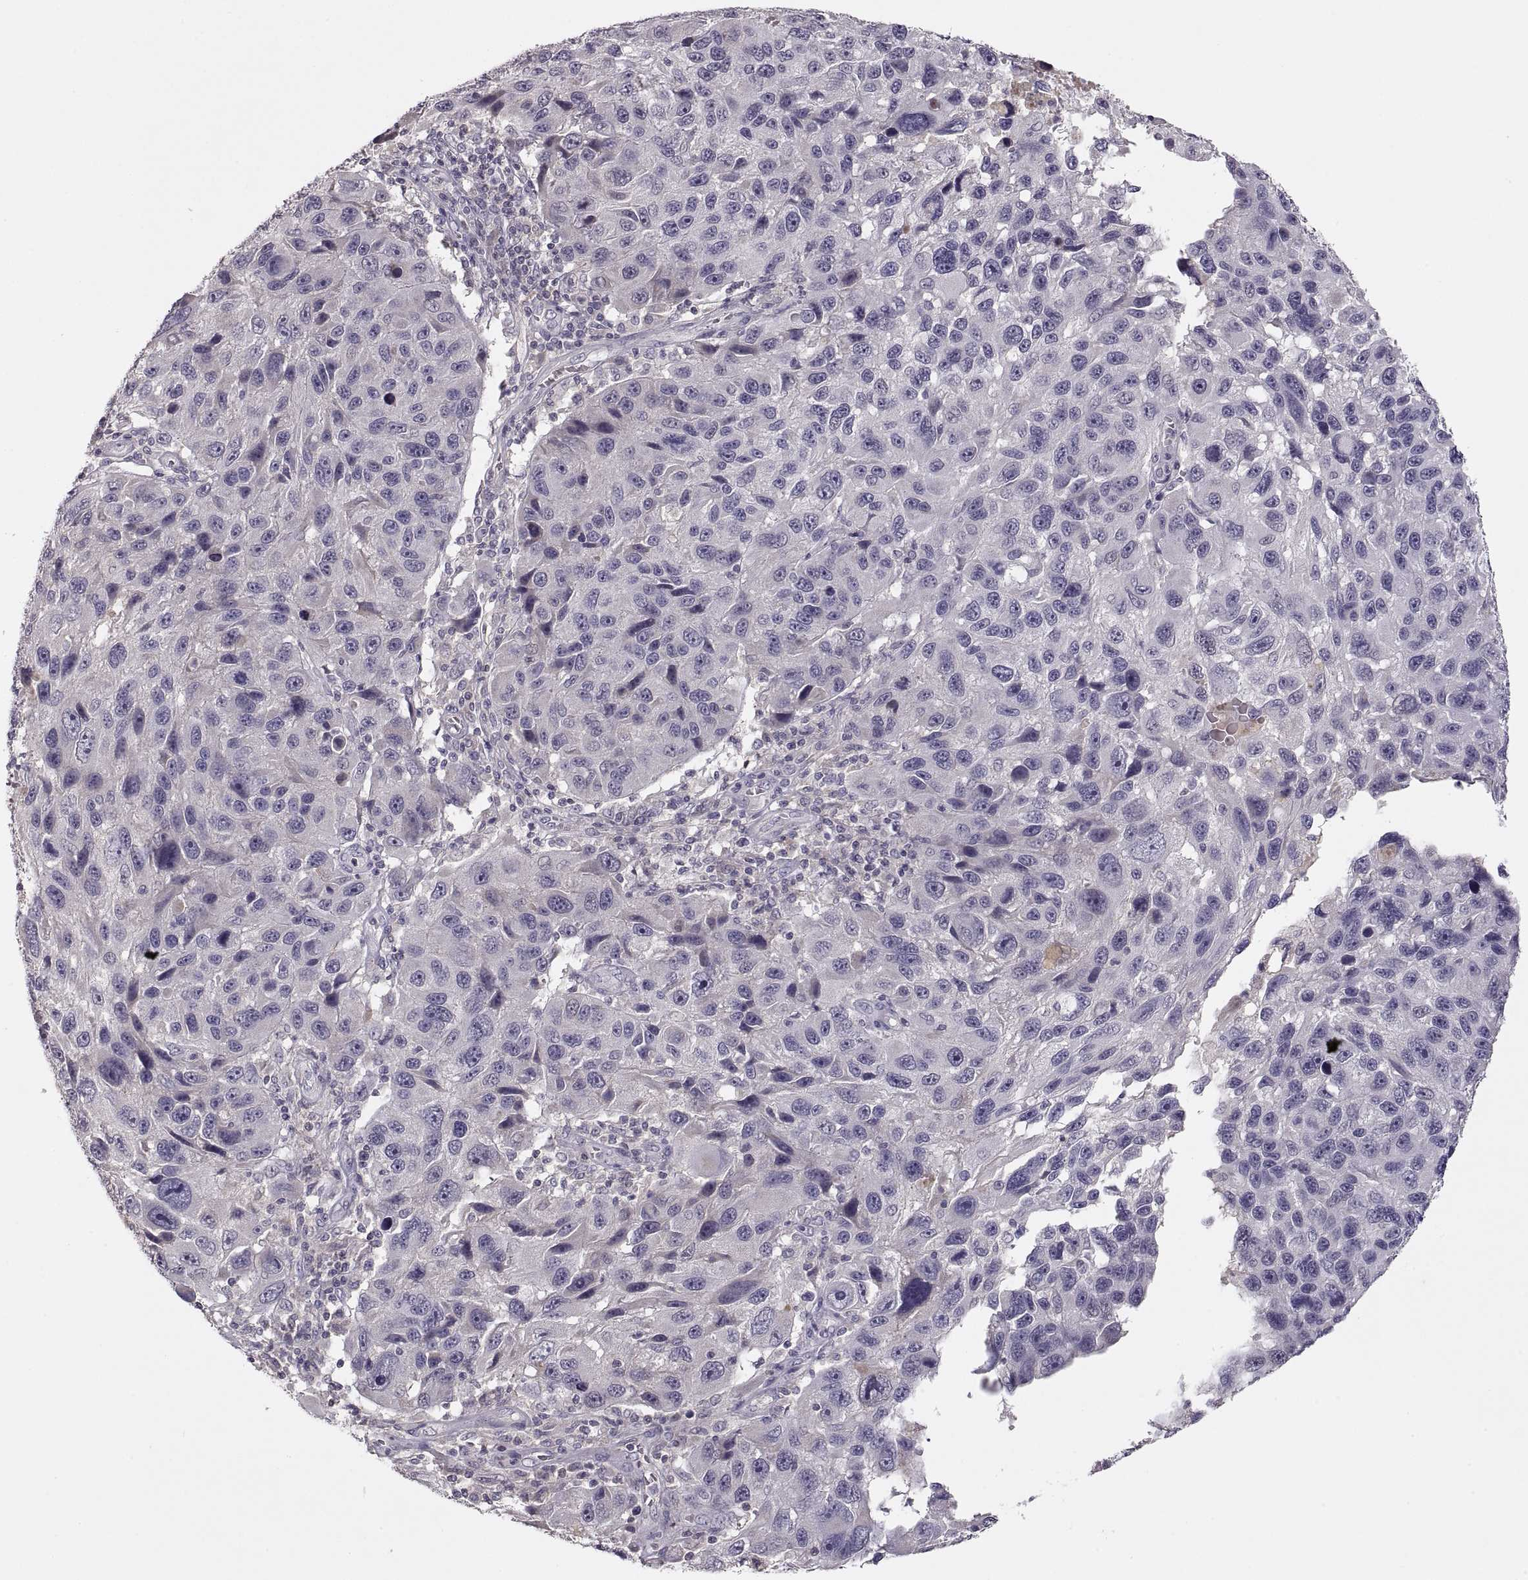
{"staining": {"intensity": "negative", "quantity": "none", "location": "none"}, "tissue": "melanoma", "cell_type": "Tumor cells", "image_type": "cancer", "snomed": [{"axis": "morphology", "description": "Malignant melanoma, NOS"}, {"axis": "topography", "description": "Skin"}], "caption": "There is no significant staining in tumor cells of melanoma.", "gene": "ADAM11", "patient": {"sex": "male", "age": 53}}